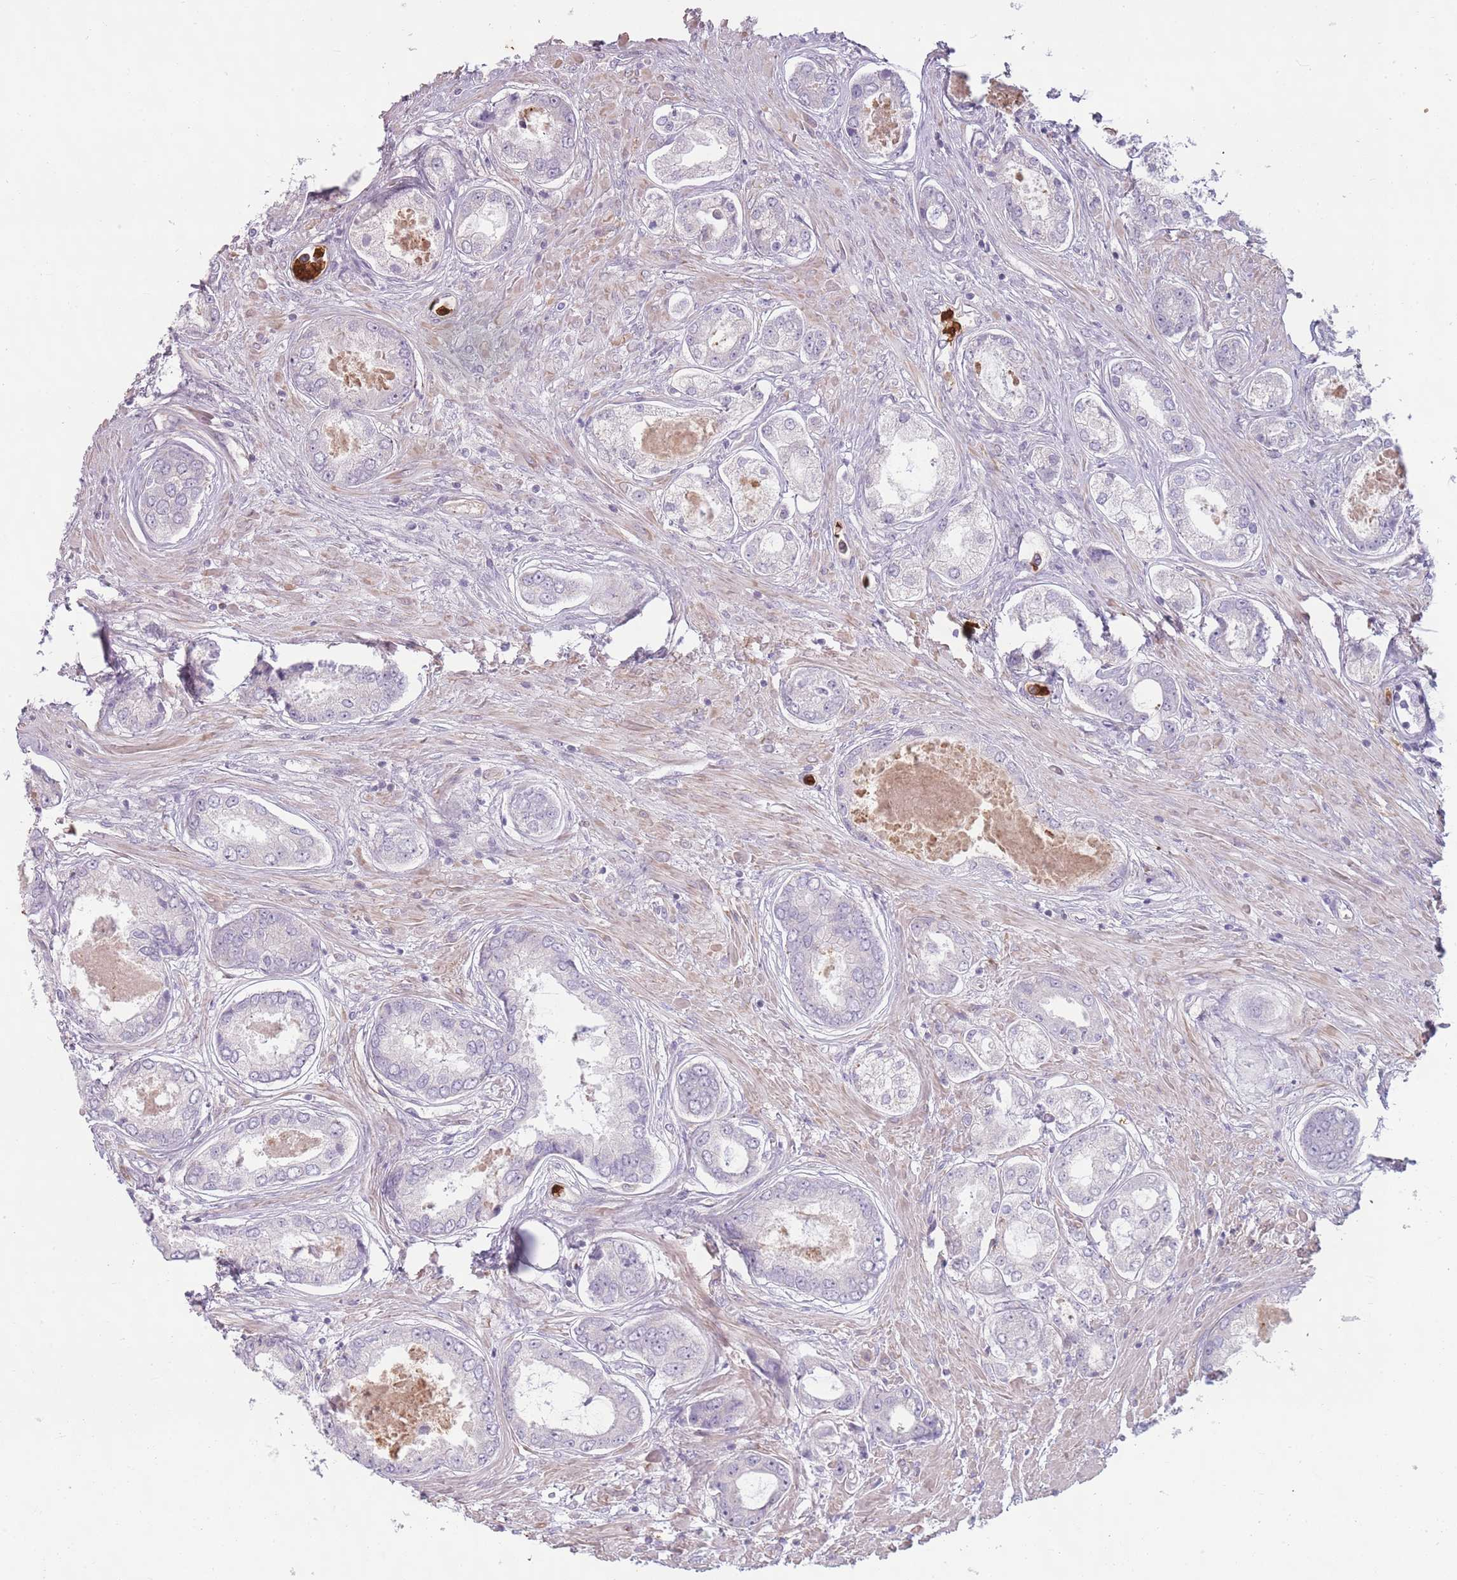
{"staining": {"intensity": "negative", "quantity": "none", "location": "none"}, "tissue": "prostate cancer", "cell_type": "Tumor cells", "image_type": "cancer", "snomed": [{"axis": "morphology", "description": "Adenocarcinoma, Low grade"}, {"axis": "topography", "description": "Prostate"}], "caption": "DAB immunohistochemical staining of low-grade adenocarcinoma (prostate) displays no significant positivity in tumor cells.", "gene": "SPAG4", "patient": {"sex": "male", "age": 68}}